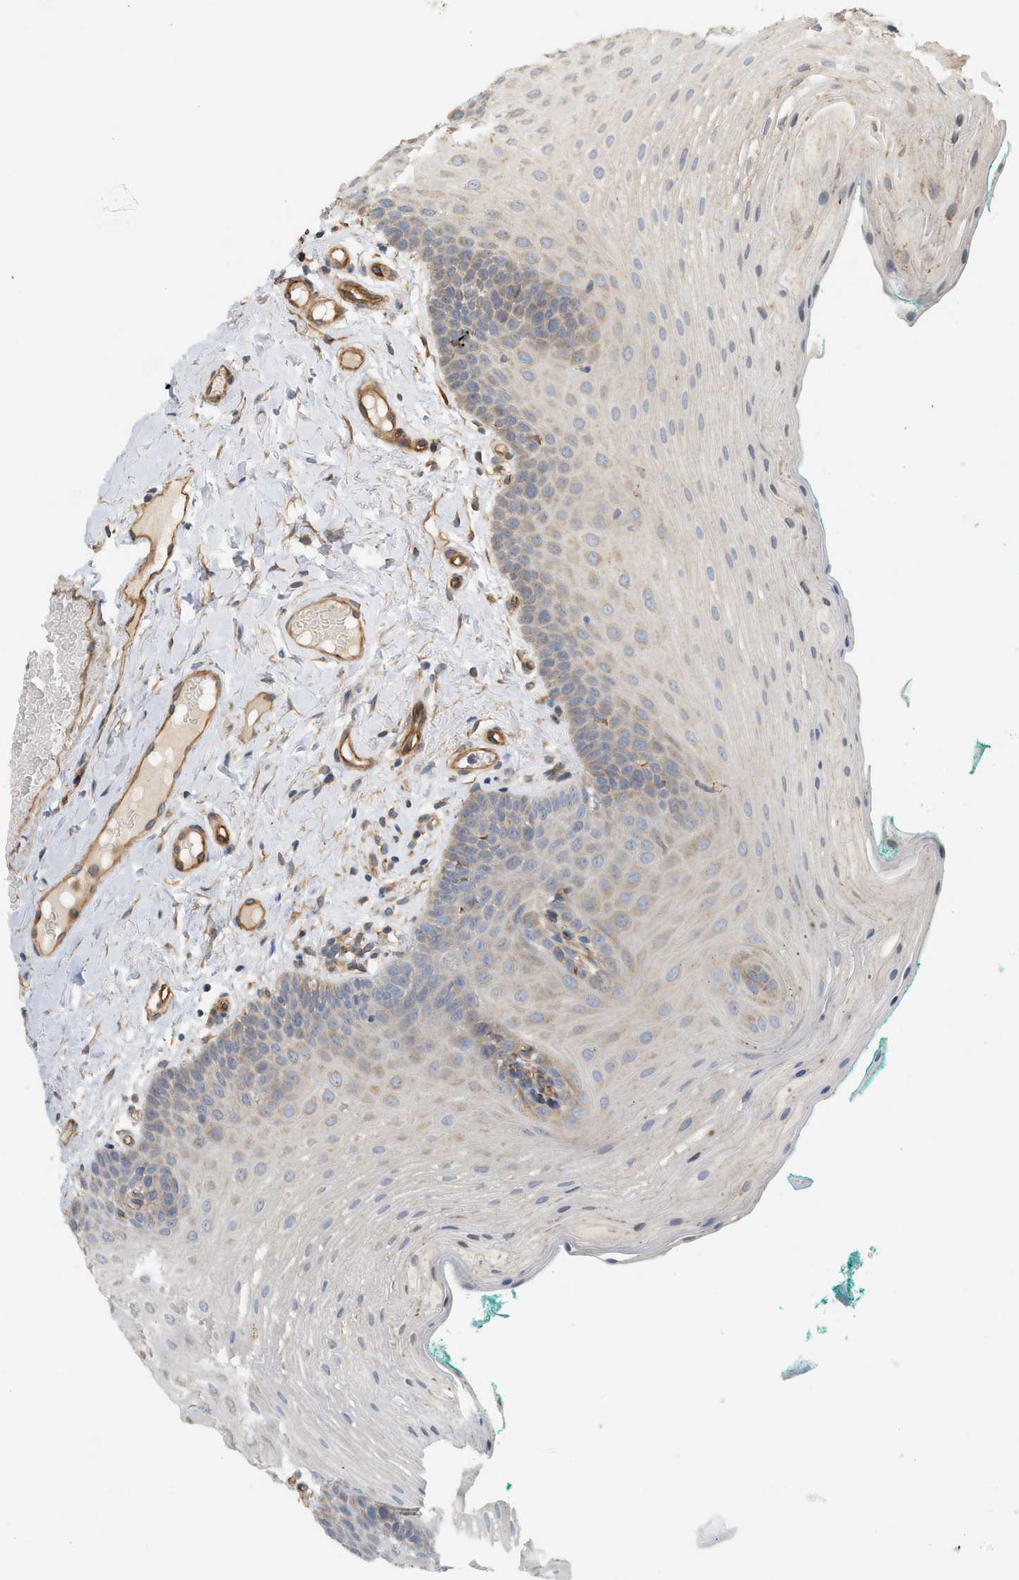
{"staining": {"intensity": "weak", "quantity": "<25%", "location": "cytoplasmic/membranous"}, "tissue": "oral mucosa", "cell_type": "Squamous epithelial cells", "image_type": "normal", "snomed": [{"axis": "morphology", "description": "Normal tissue, NOS"}, {"axis": "topography", "description": "Oral tissue"}], "caption": "IHC histopathology image of benign oral mucosa: oral mucosa stained with DAB (3,3'-diaminobenzidine) reveals no significant protein staining in squamous epithelial cells.", "gene": "SVOP", "patient": {"sex": "male", "age": 58}}